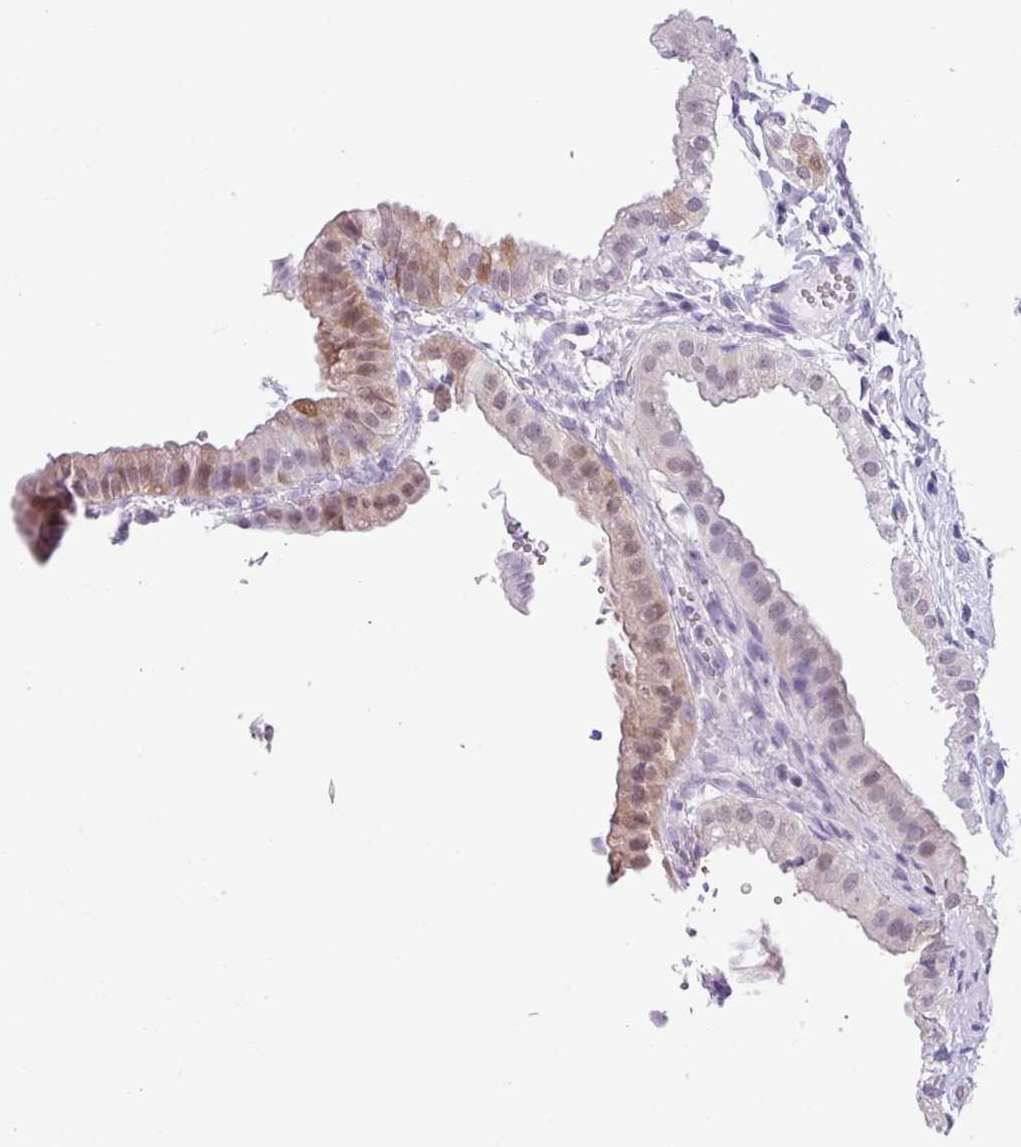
{"staining": {"intensity": "moderate", "quantity": "25%-75%", "location": "cytoplasmic/membranous,nuclear"}, "tissue": "gallbladder", "cell_type": "Glandular cells", "image_type": "normal", "snomed": [{"axis": "morphology", "description": "Normal tissue, NOS"}, {"axis": "topography", "description": "Gallbladder"}], "caption": "A brown stain shows moderate cytoplasmic/membranous,nuclear positivity of a protein in glandular cells of unremarkable gallbladder. Using DAB (3,3'-diaminobenzidine) (brown) and hematoxylin (blue) stains, captured at high magnification using brightfield microscopy.", "gene": "SRGAP1", "patient": {"sex": "female", "age": 61}}